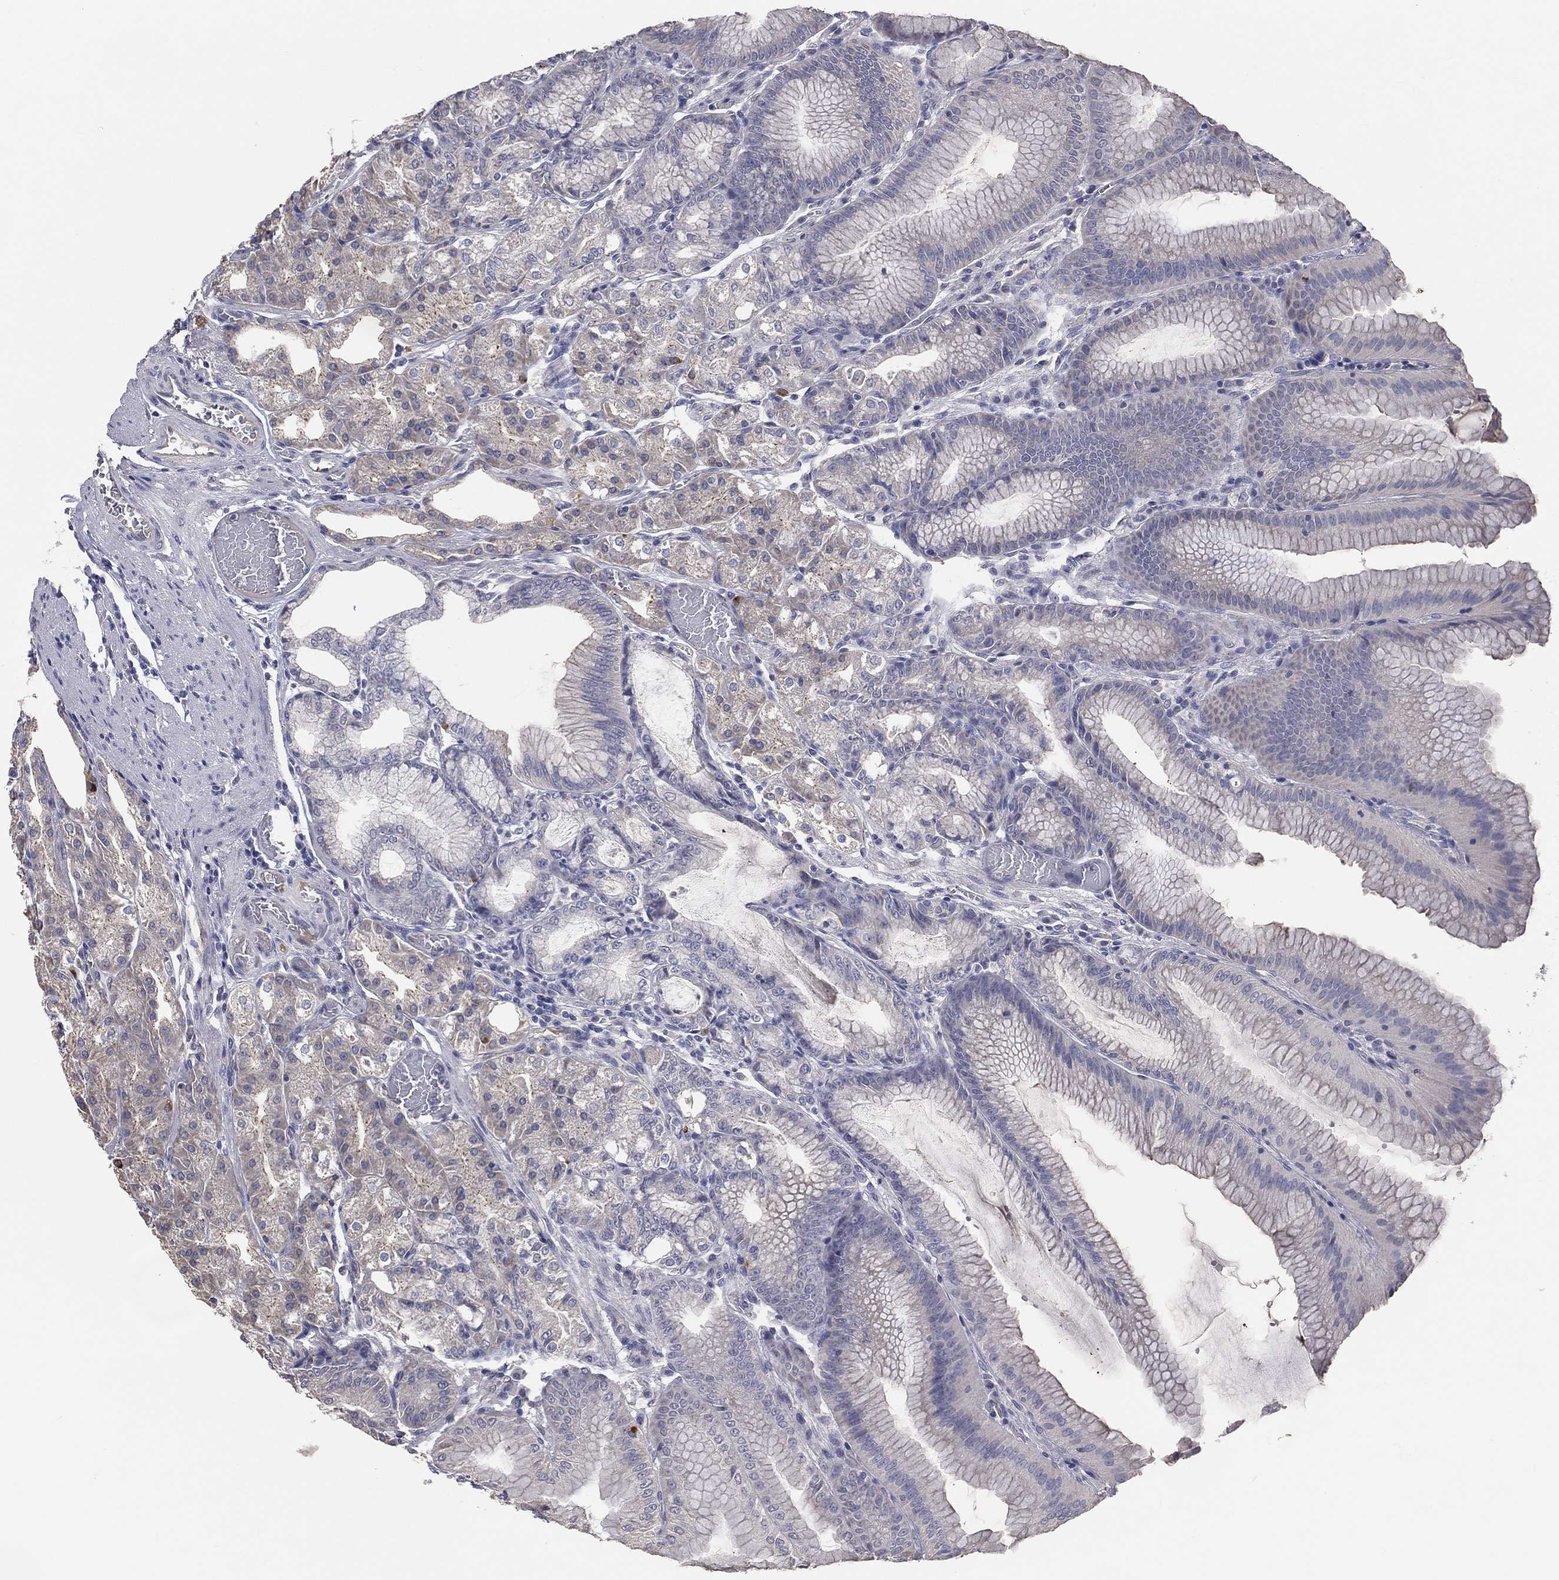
{"staining": {"intensity": "negative", "quantity": "none", "location": "none"}, "tissue": "stomach", "cell_type": "Glandular cells", "image_type": "normal", "snomed": [{"axis": "morphology", "description": "Normal tissue, NOS"}, {"axis": "topography", "description": "Stomach"}], "caption": "This is an immunohistochemistry (IHC) micrograph of benign stomach. There is no positivity in glandular cells.", "gene": "CROCC", "patient": {"sex": "male", "age": 71}}